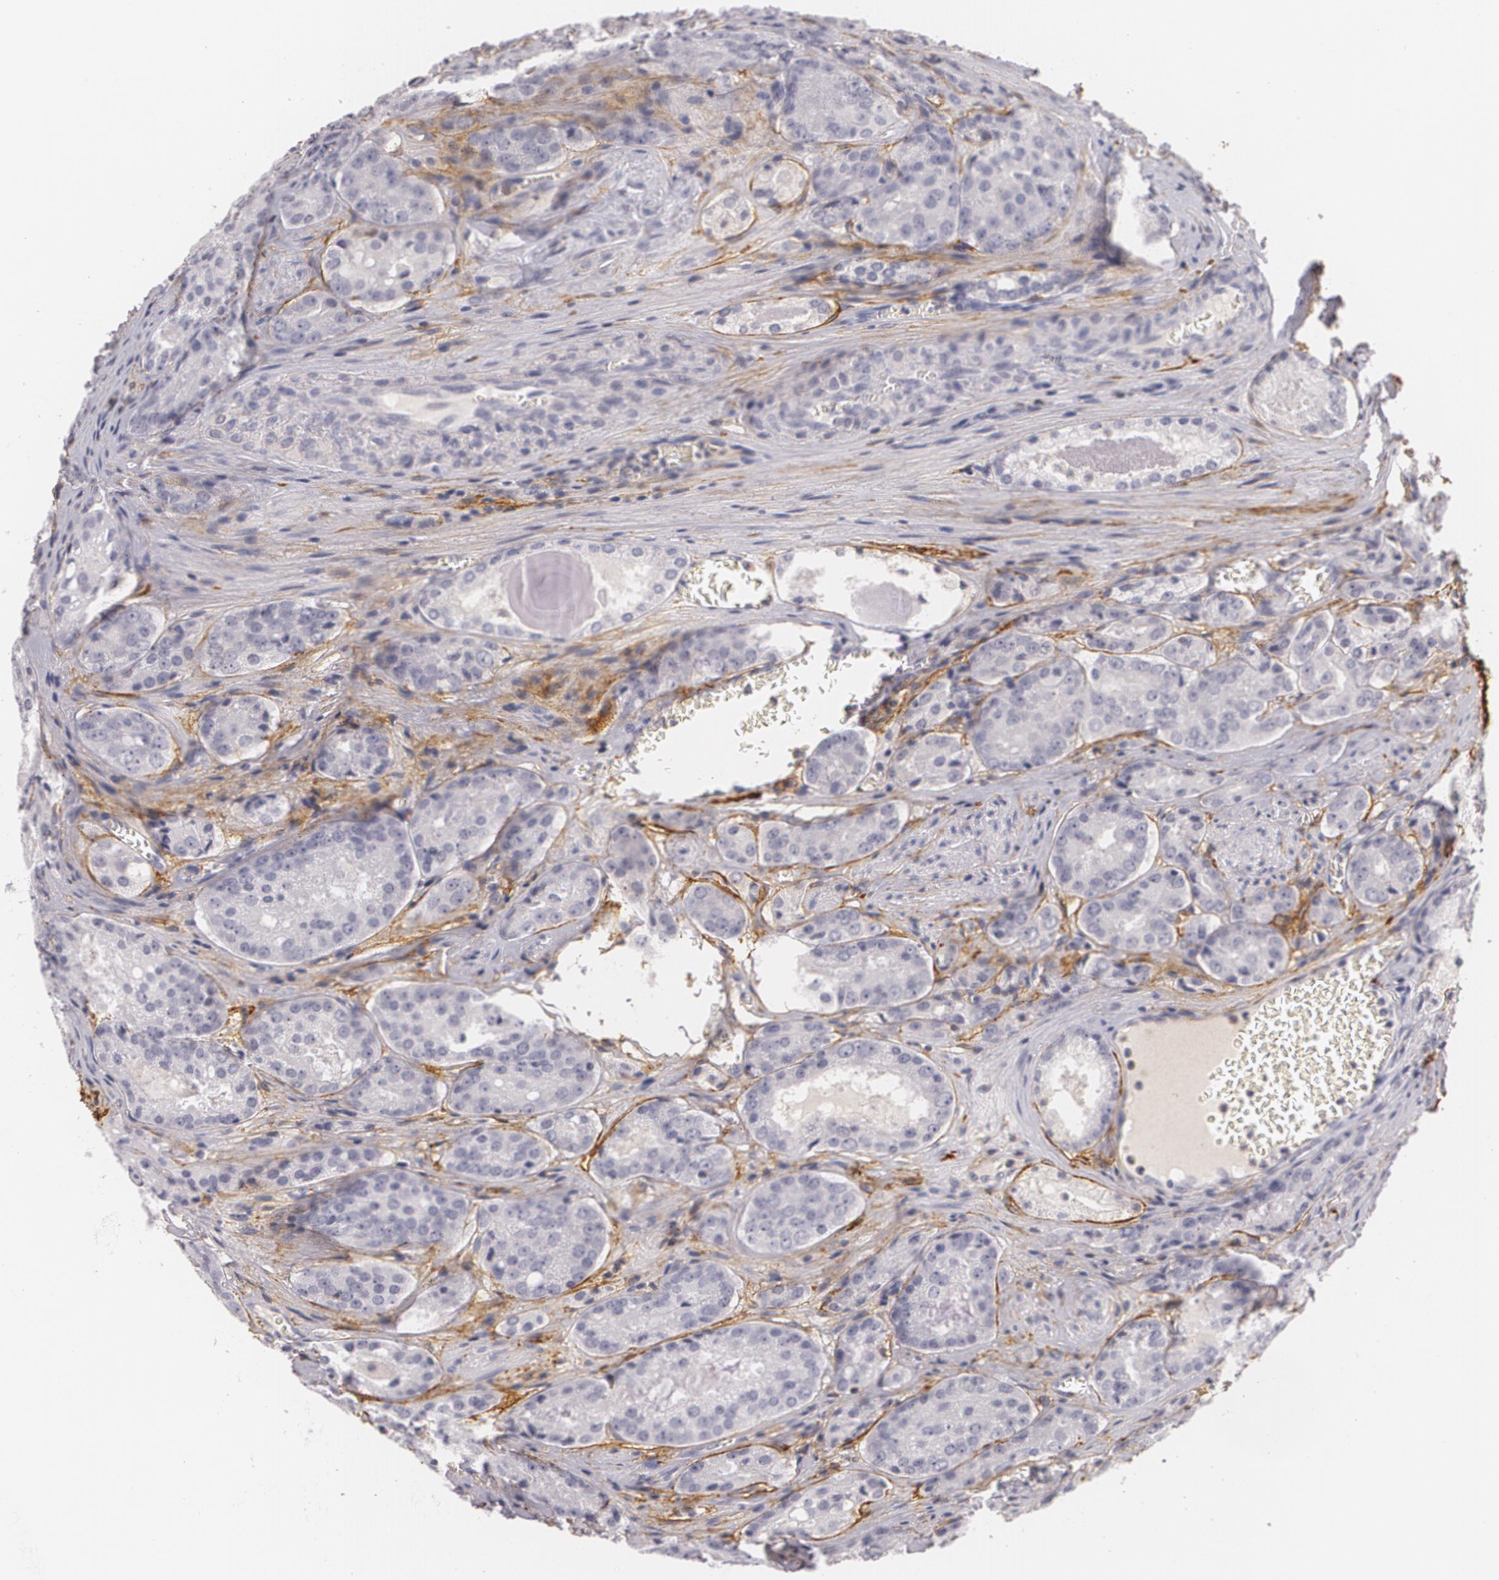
{"staining": {"intensity": "negative", "quantity": "none", "location": "none"}, "tissue": "prostate cancer", "cell_type": "Tumor cells", "image_type": "cancer", "snomed": [{"axis": "morphology", "description": "Adenocarcinoma, Medium grade"}, {"axis": "topography", "description": "Prostate"}], "caption": "Image shows no protein positivity in tumor cells of prostate medium-grade adenocarcinoma tissue. Brightfield microscopy of IHC stained with DAB (brown) and hematoxylin (blue), captured at high magnification.", "gene": "NGFR", "patient": {"sex": "male", "age": 60}}